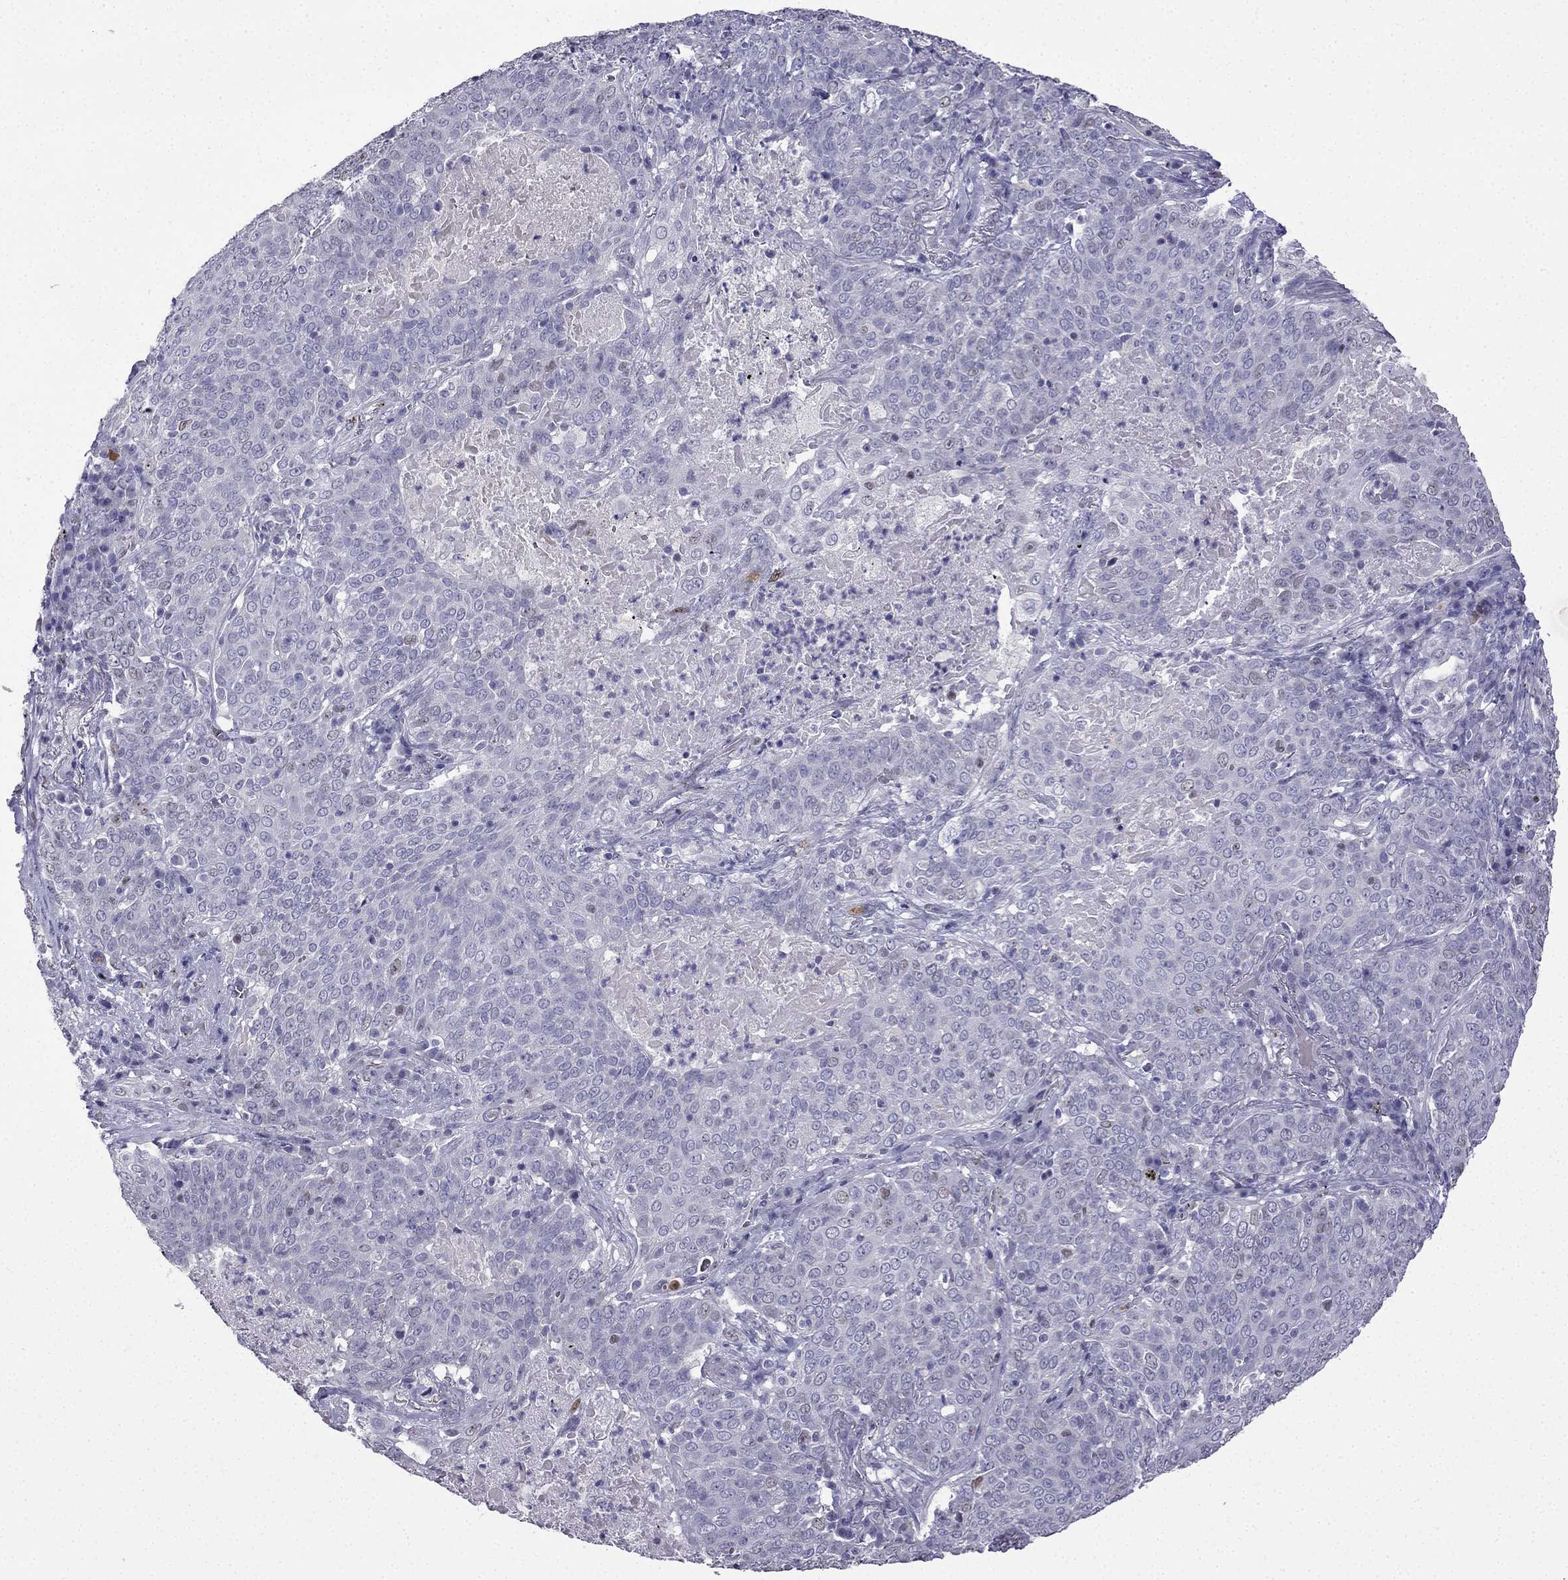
{"staining": {"intensity": "negative", "quantity": "none", "location": "none"}, "tissue": "lung cancer", "cell_type": "Tumor cells", "image_type": "cancer", "snomed": [{"axis": "morphology", "description": "Squamous cell carcinoma, NOS"}, {"axis": "topography", "description": "Lung"}], "caption": "An image of human lung squamous cell carcinoma is negative for staining in tumor cells.", "gene": "UHRF1", "patient": {"sex": "male", "age": 82}}